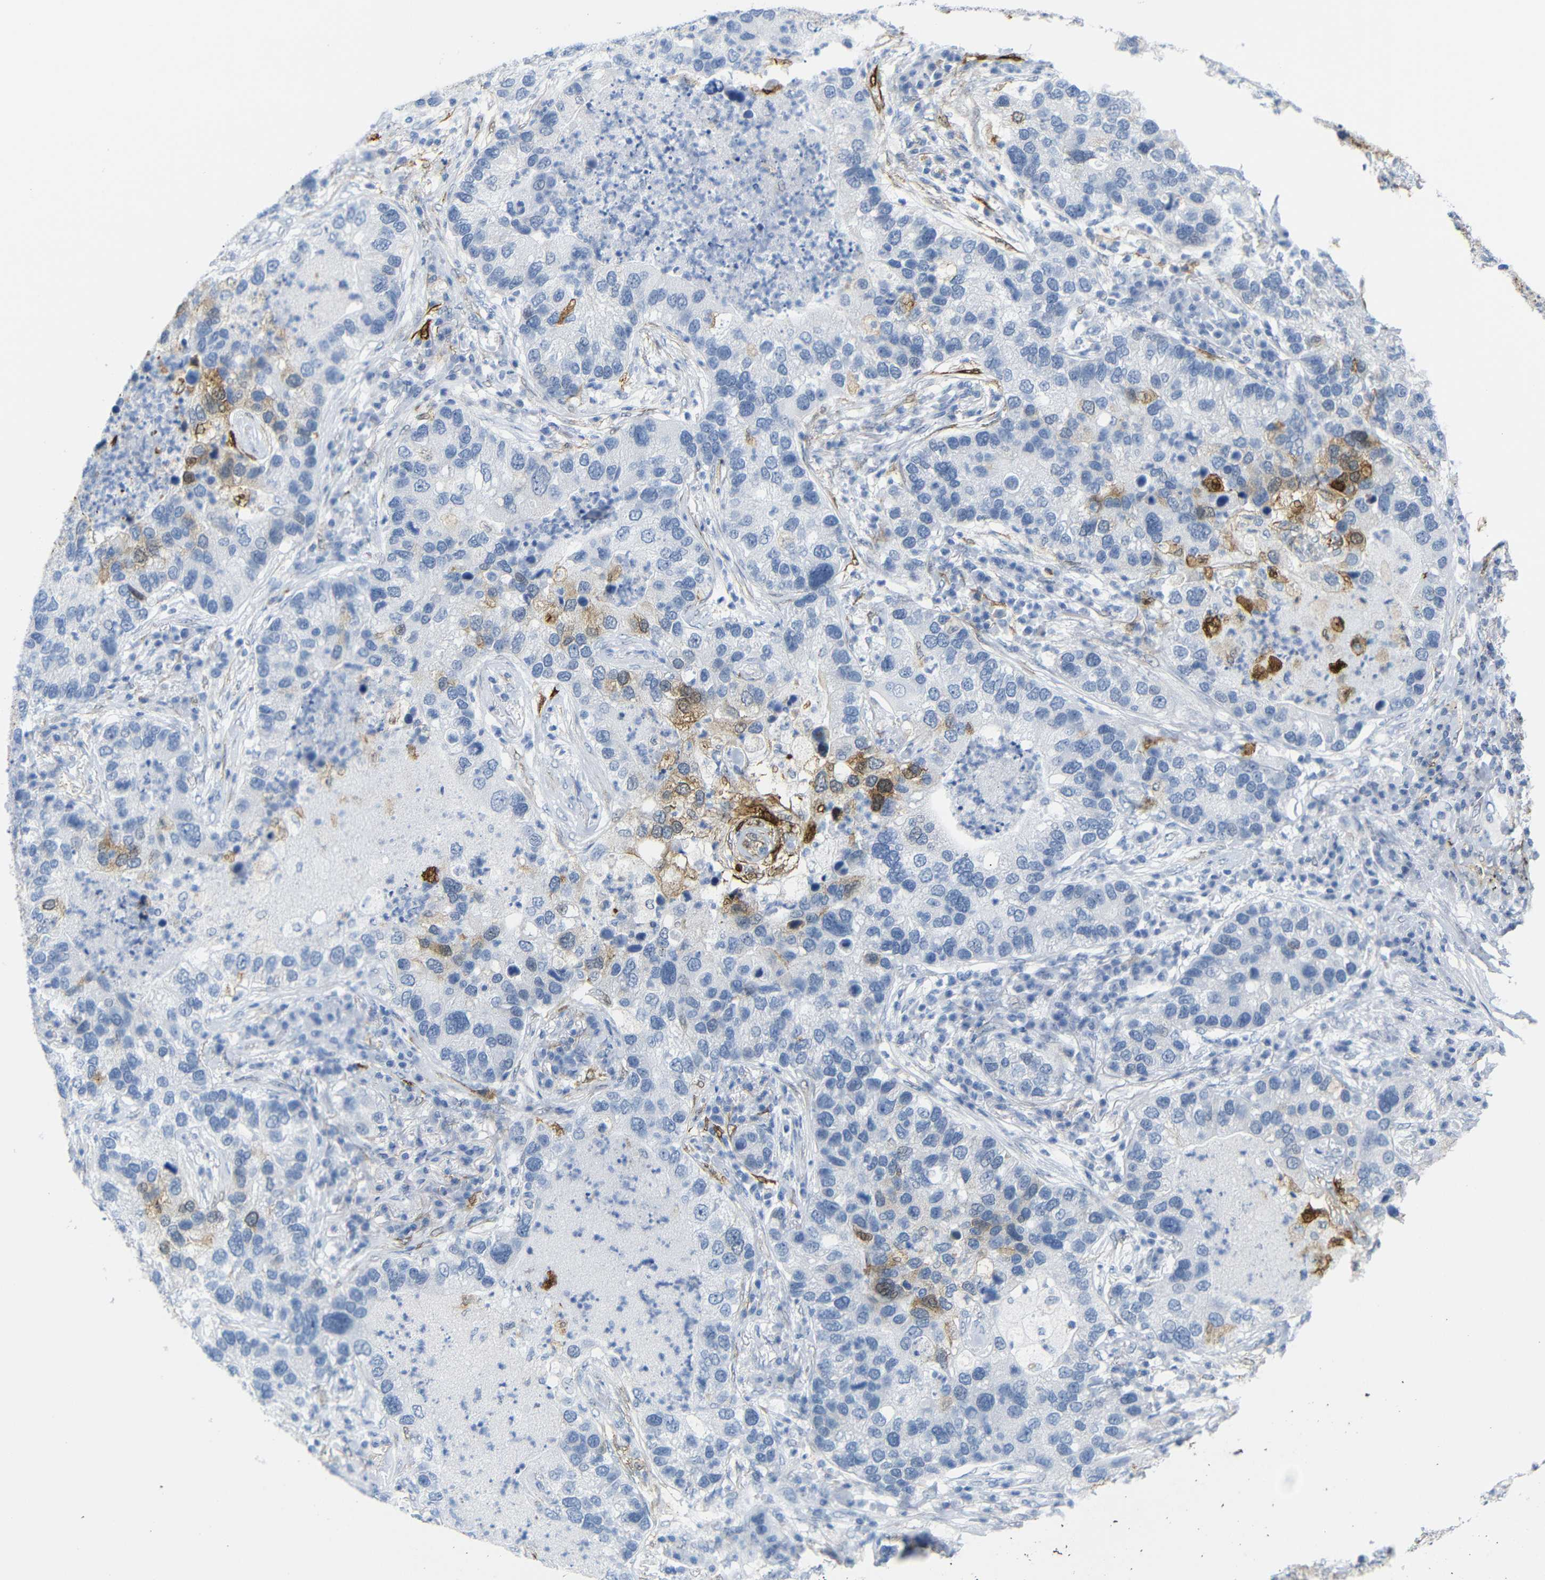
{"staining": {"intensity": "moderate", "quantity": "<25%", "location": "cytoplasmic/membranous,nuclear"}, "tissue": "lung cancer", "cell_type": "Tumor cells", "image_type": "cancer", "snomed": [{"axis": "morphology", "description": "Normal tissue, NOS"}, {"axis": "morphology", "description": "Adenocarcinoma, NOS"}, {"axis": "topography", "description": "Bronchus"}, {"axis": "topography", "description": "Lung"}], "caption": "This is an image of IHC staining of adenocarcinoma (lung), which shows moderate staining in the cytoplasmic/membranous and nuclear of tumor cells.", "gene": "MT1A", "patient": {"sex": "male", "age": 54}}